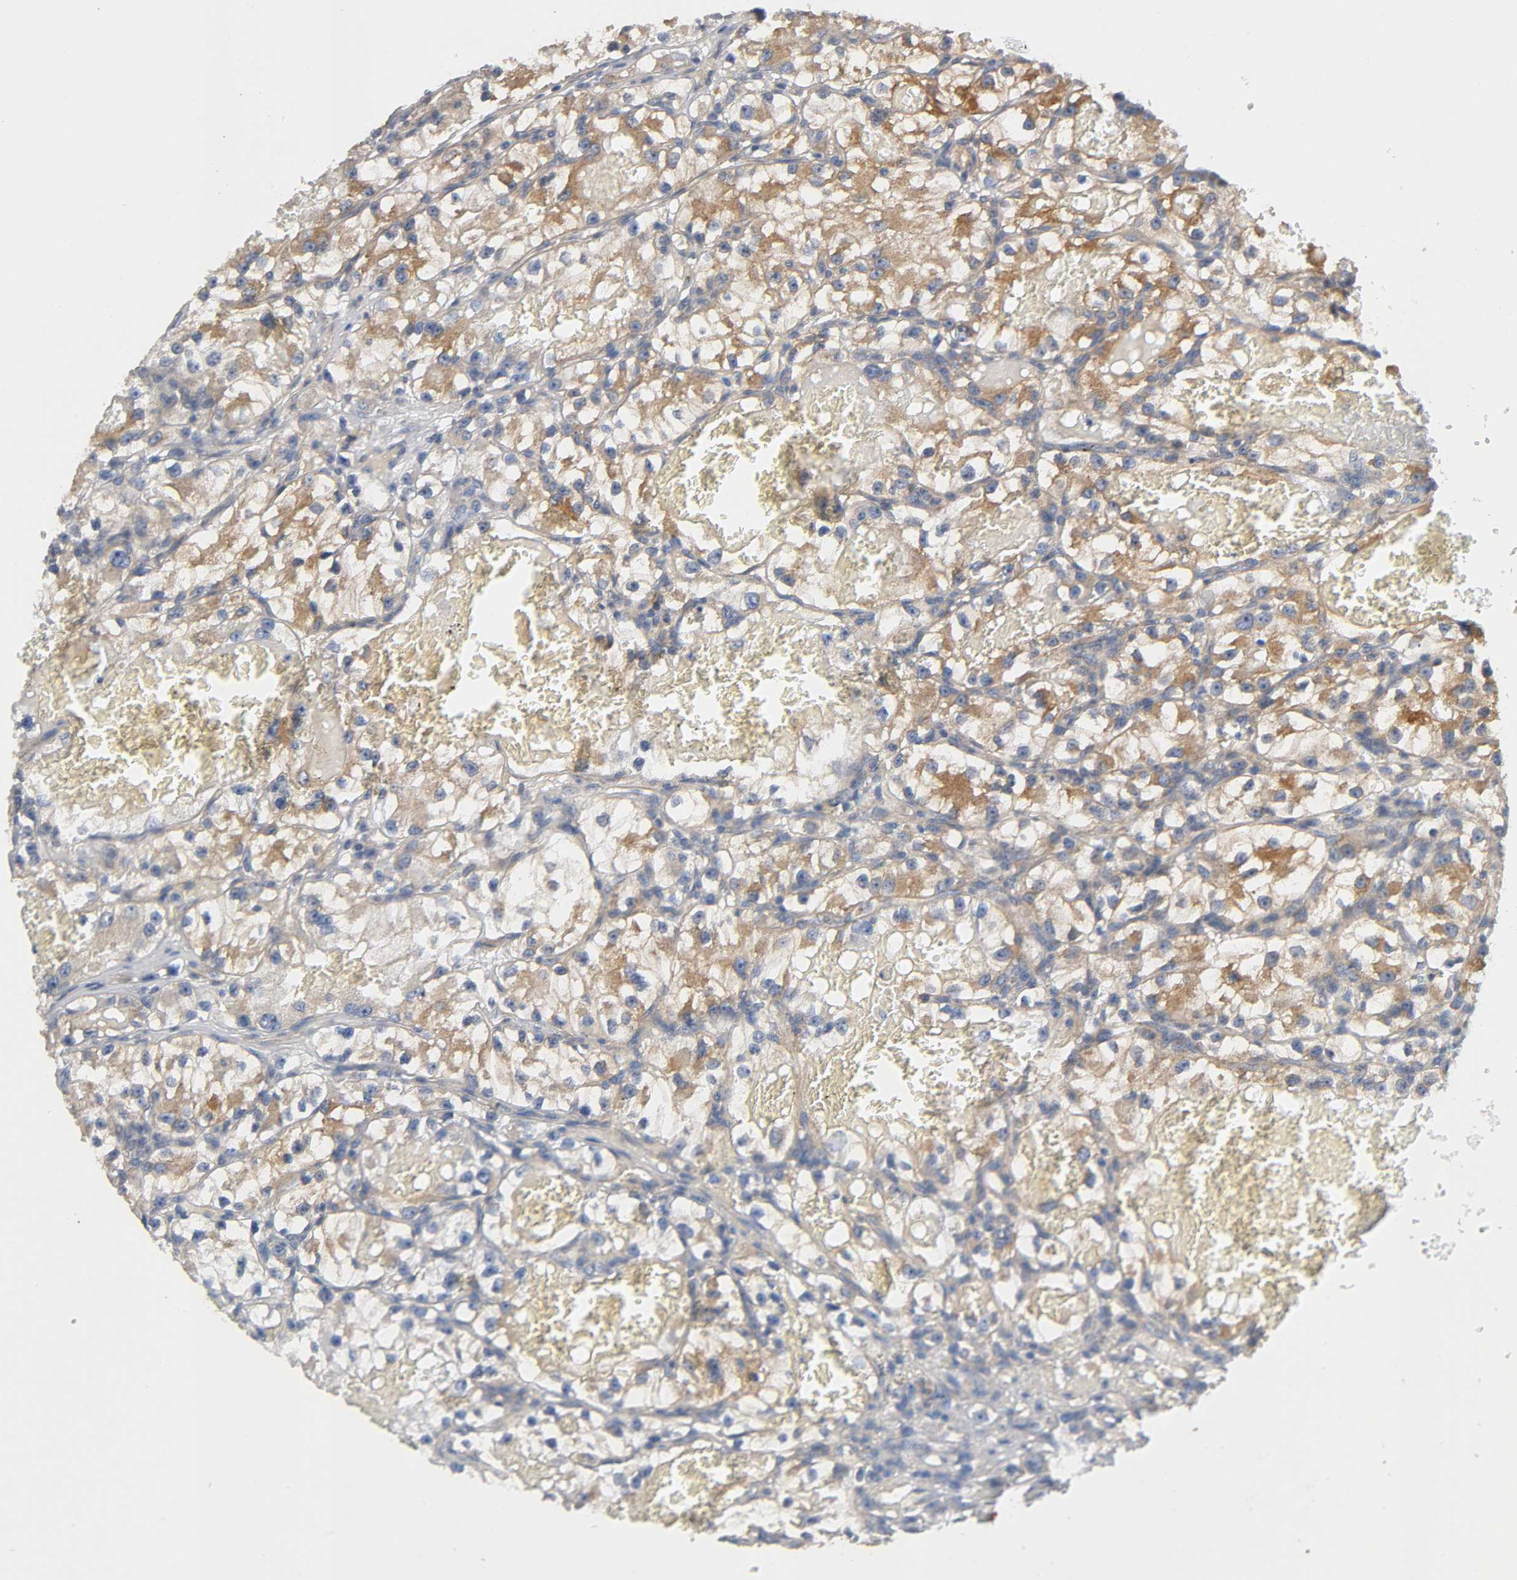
{"staining": {"intensity": "moderate", "quantity": ">75%", "location": "cytoplasmic/membranous"}, "tissue": "renal cancer", "cell_type": "Tumor cells", "image_type": "cancer", "snomed": [{"axis": "morphology", "description": "Adenocarcinoma, NOS"}, {"axis": "topography", "description": "Kidney"}], "caption": "Immunohistochemical staining of human renal cancer shows moderate cytoplasmic/membranous protein staining in about >75% of tumor cells.", "gene": "HDAC6", "patient": {"sex": "female", "age": 57}}